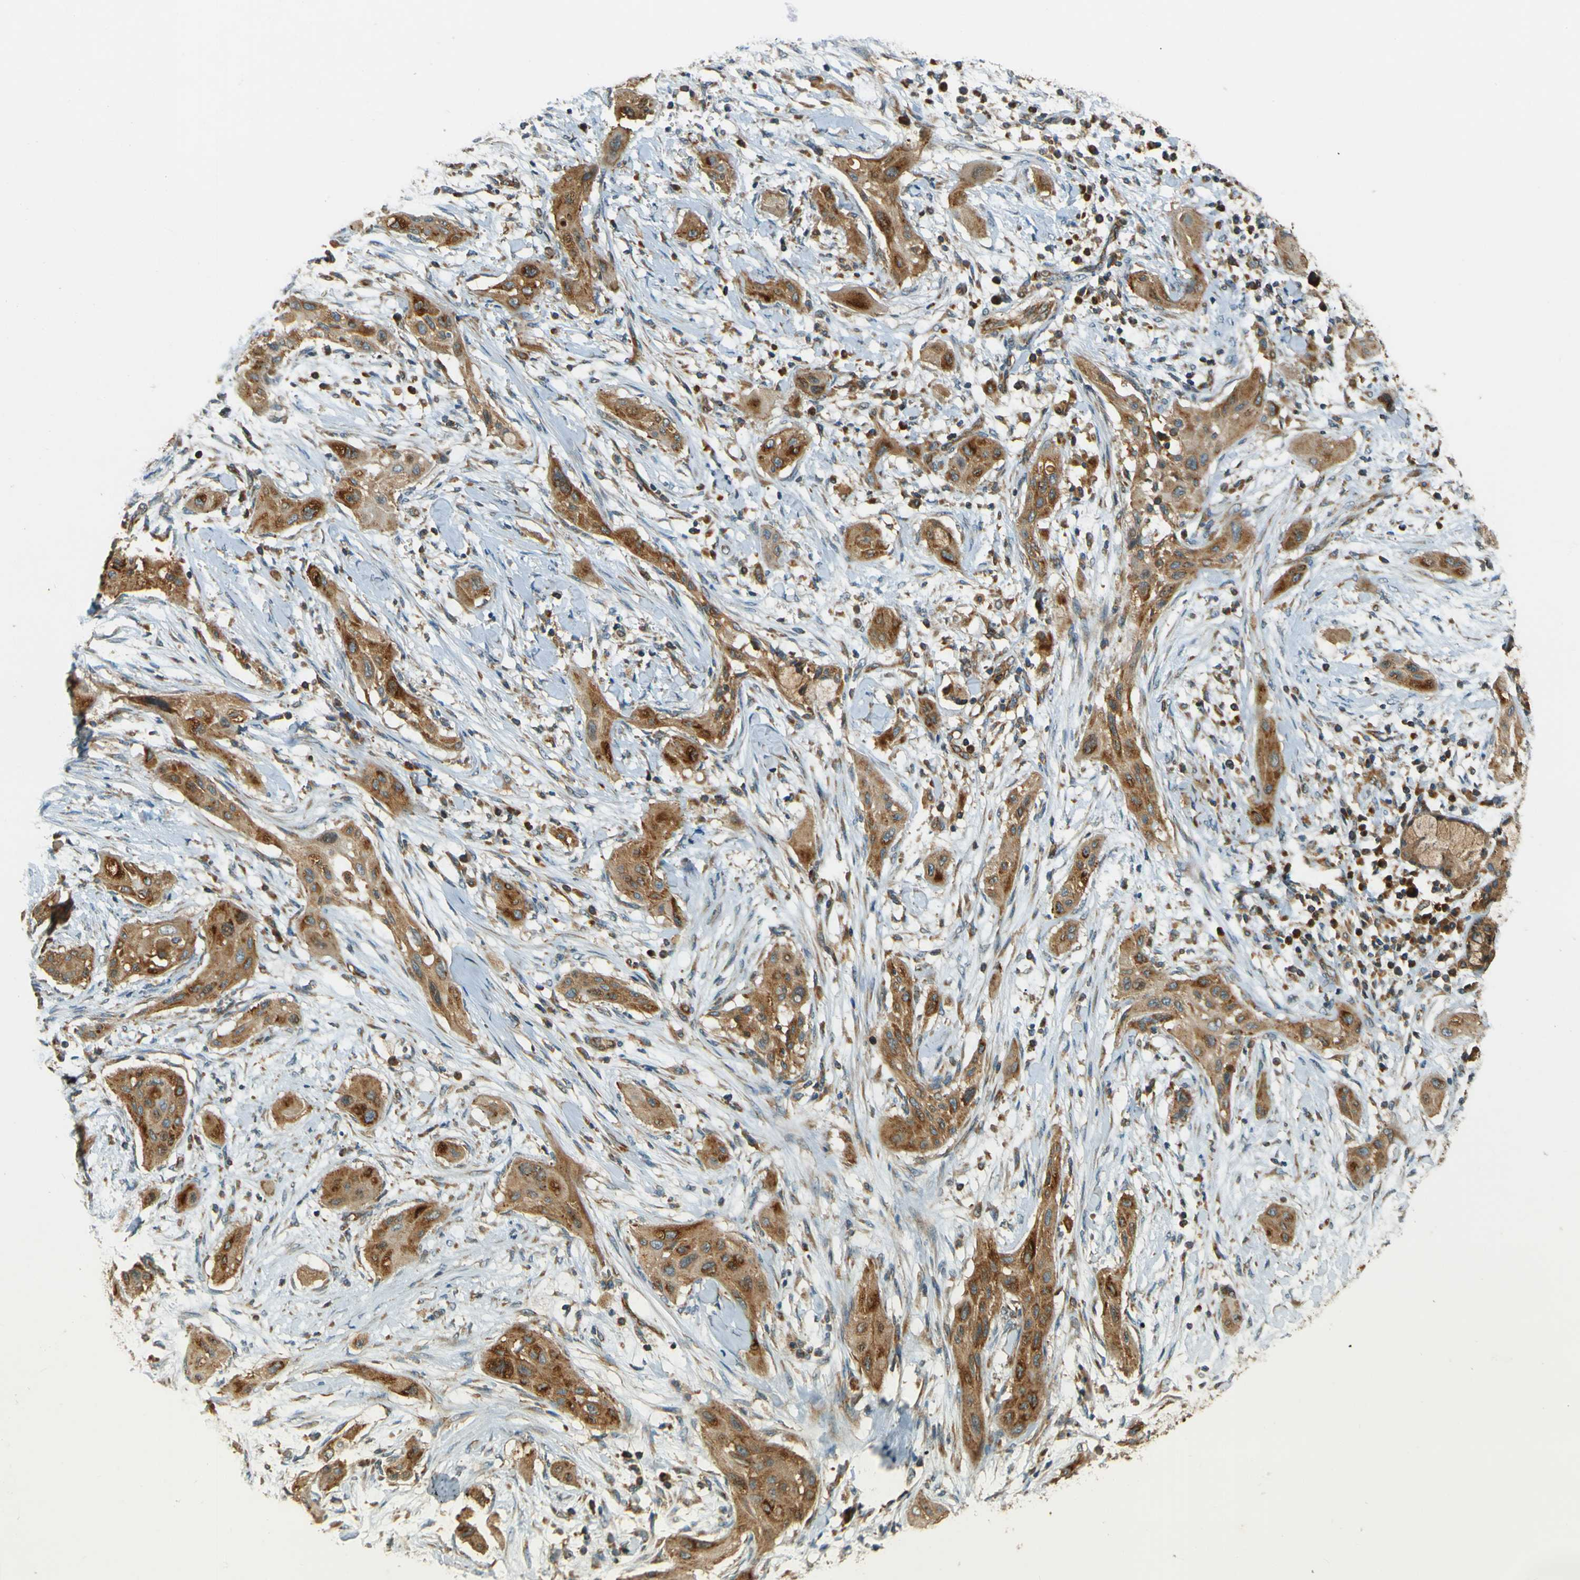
{"staining": {"intensity": "moderate", "quantity": ">75%", "location": "cytoplasmic/membranous"}, "tissue": "lung cancer", "cell_type": "Tumor cells", "image_type": "cancer", "snomed": [{"axis": "morphology", "description": "Squamous cell carcinoma, NOS"}, {"axis": "topography", "description": "Lung"}], "caption": "Tumor cells reveal medium levels of moderate cytoplasmic/membranous positivity in about >75% of cells in squamous cell carcinoma (lung). The protein of interest is stained brown, and the nuclei are stained in blue (DAB (3,3'-diaminobenzidine) IHC with brightfield microscopy, high magnification).", "gene": "DNAJC5", "patient": {"sex": "female", "age": 47}}